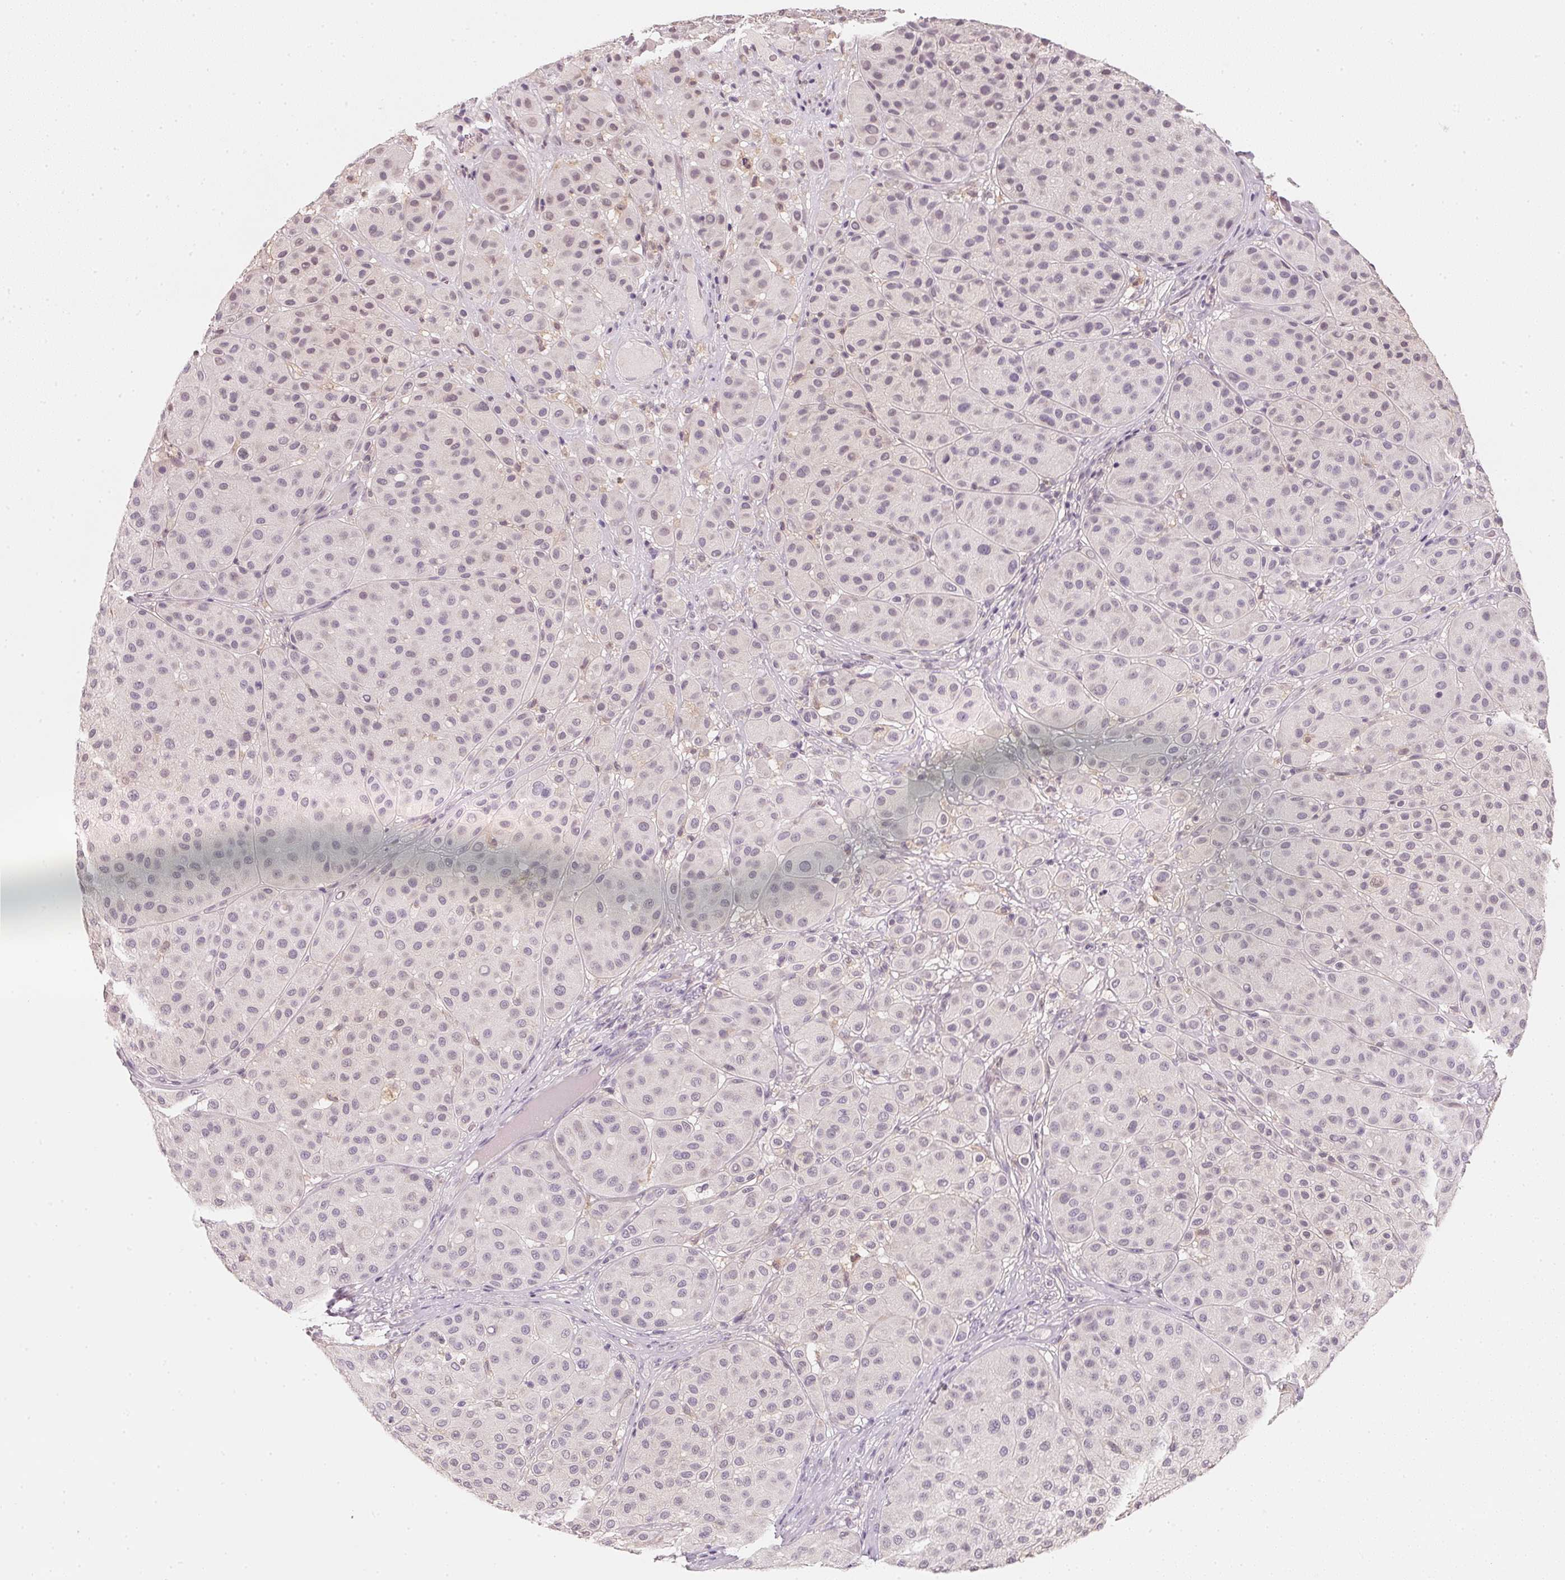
{"staining": {"intensity": "weak", "quantity": "25%-75%", "location": "nuclear"}, "tissue": "melanoma", "cell_type": "Tumor cells", "image_type": "cancer", "snomed": [{"axis": "morphology", "description": "Malignant melanoma, Metastatic site"}, {"axis": "topography", "description": "Smooth muscle"}], "caption": "Protein expression by IHC exhibits weak nuclear staining in about 25%-75% of tumor cells in melanoma.", "gene": "CFAP276", "patient": {"sex": "male", "age": 41}}